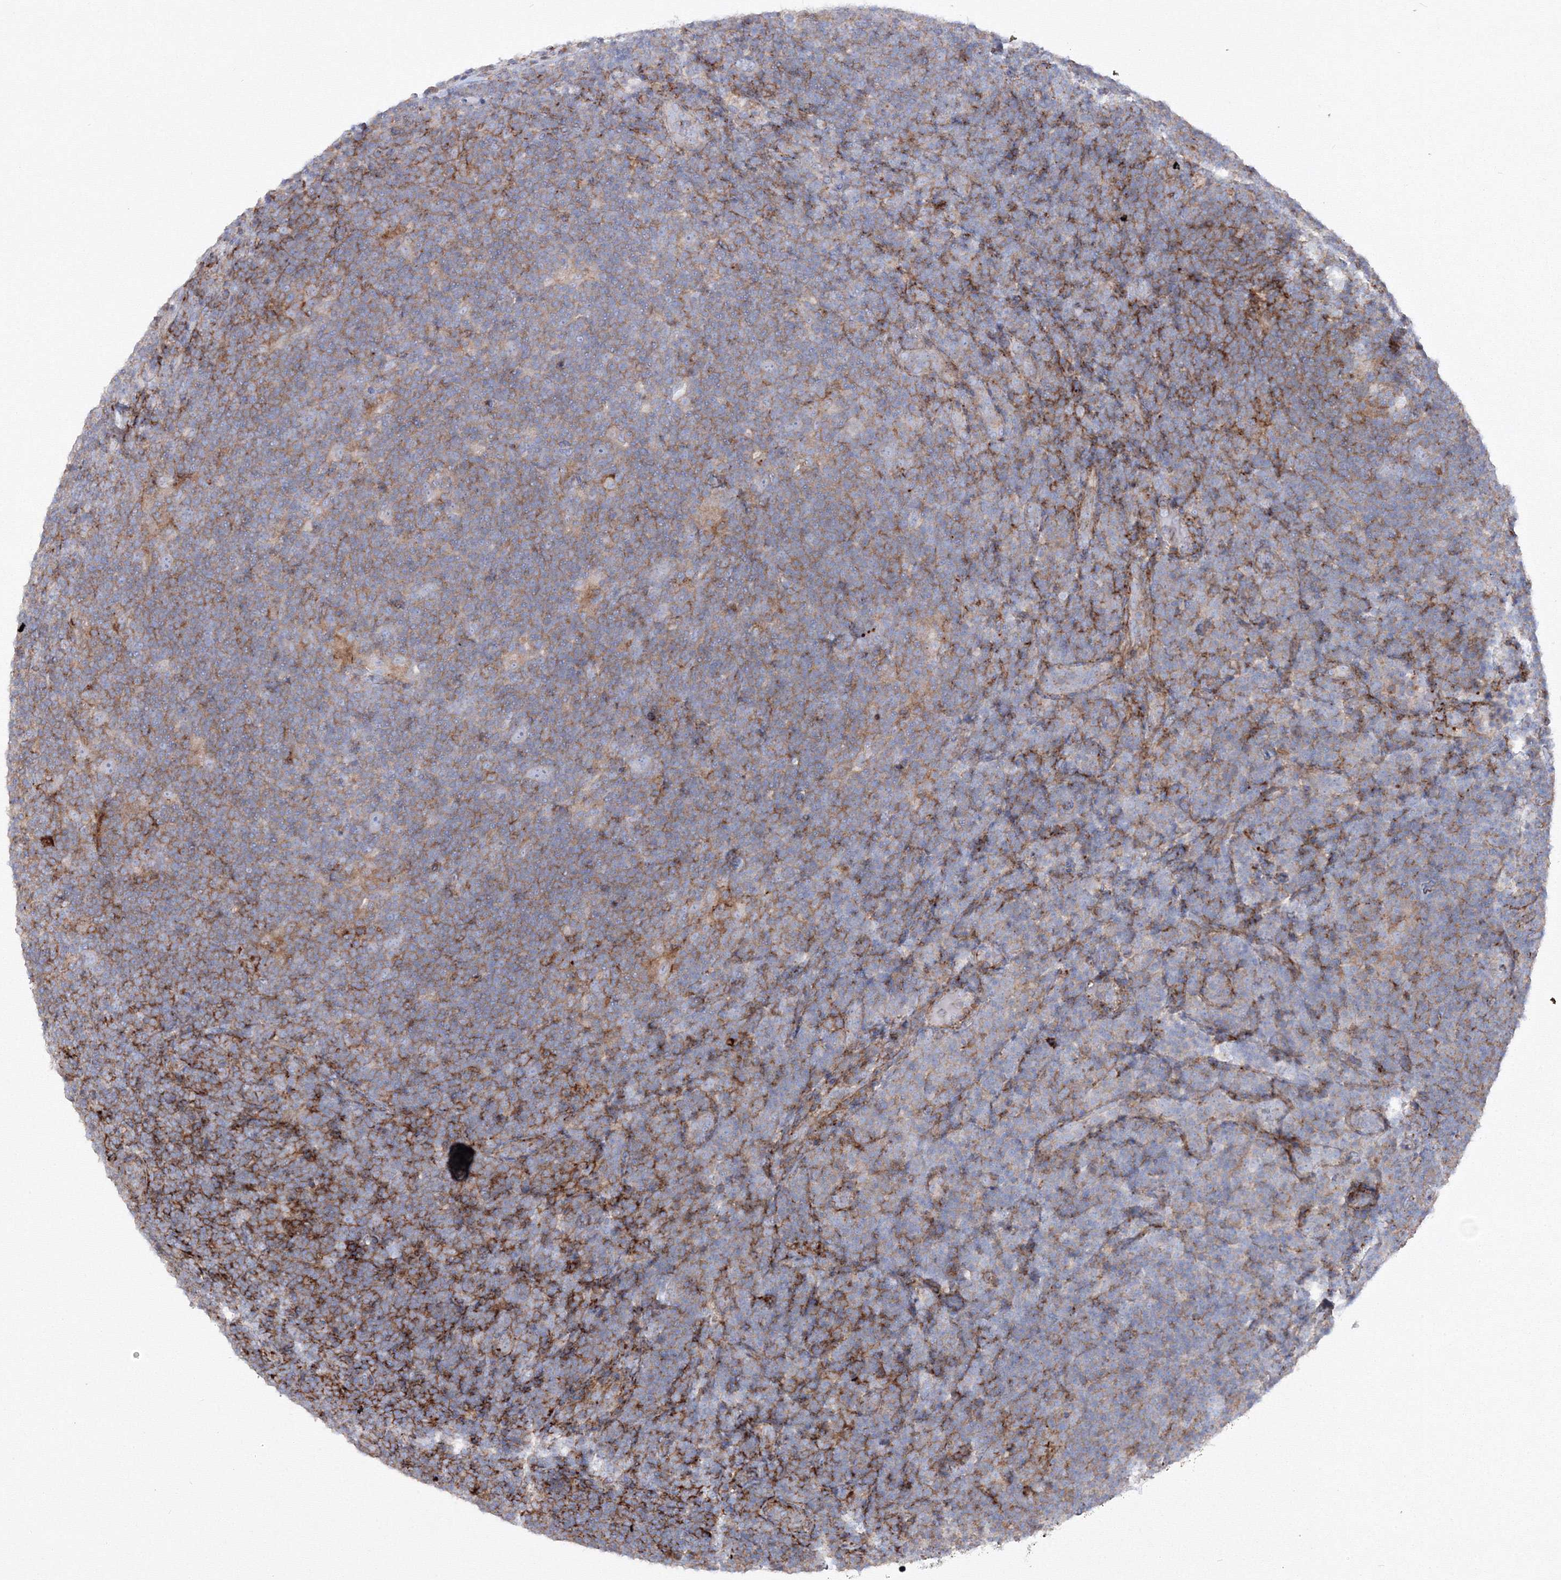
{"staining": {"intensity": "negative", "quantity": "none", "location": "none"}, "tissue": "lymphoma", "cell_type": "Tumor cells", "image_type": "cancer", "snomed": [{"axis": "morphology", "description": "Hodgkin's disease, NOS"}, {"axis": "topography", "description": "Lymph node"}], "caption": "Hodgkin's disease was stained to show a protein in brown. There is no significant expression in tumor cells.", "gene": "GPR82", "patient": {"sex": "female", "age": 57}}